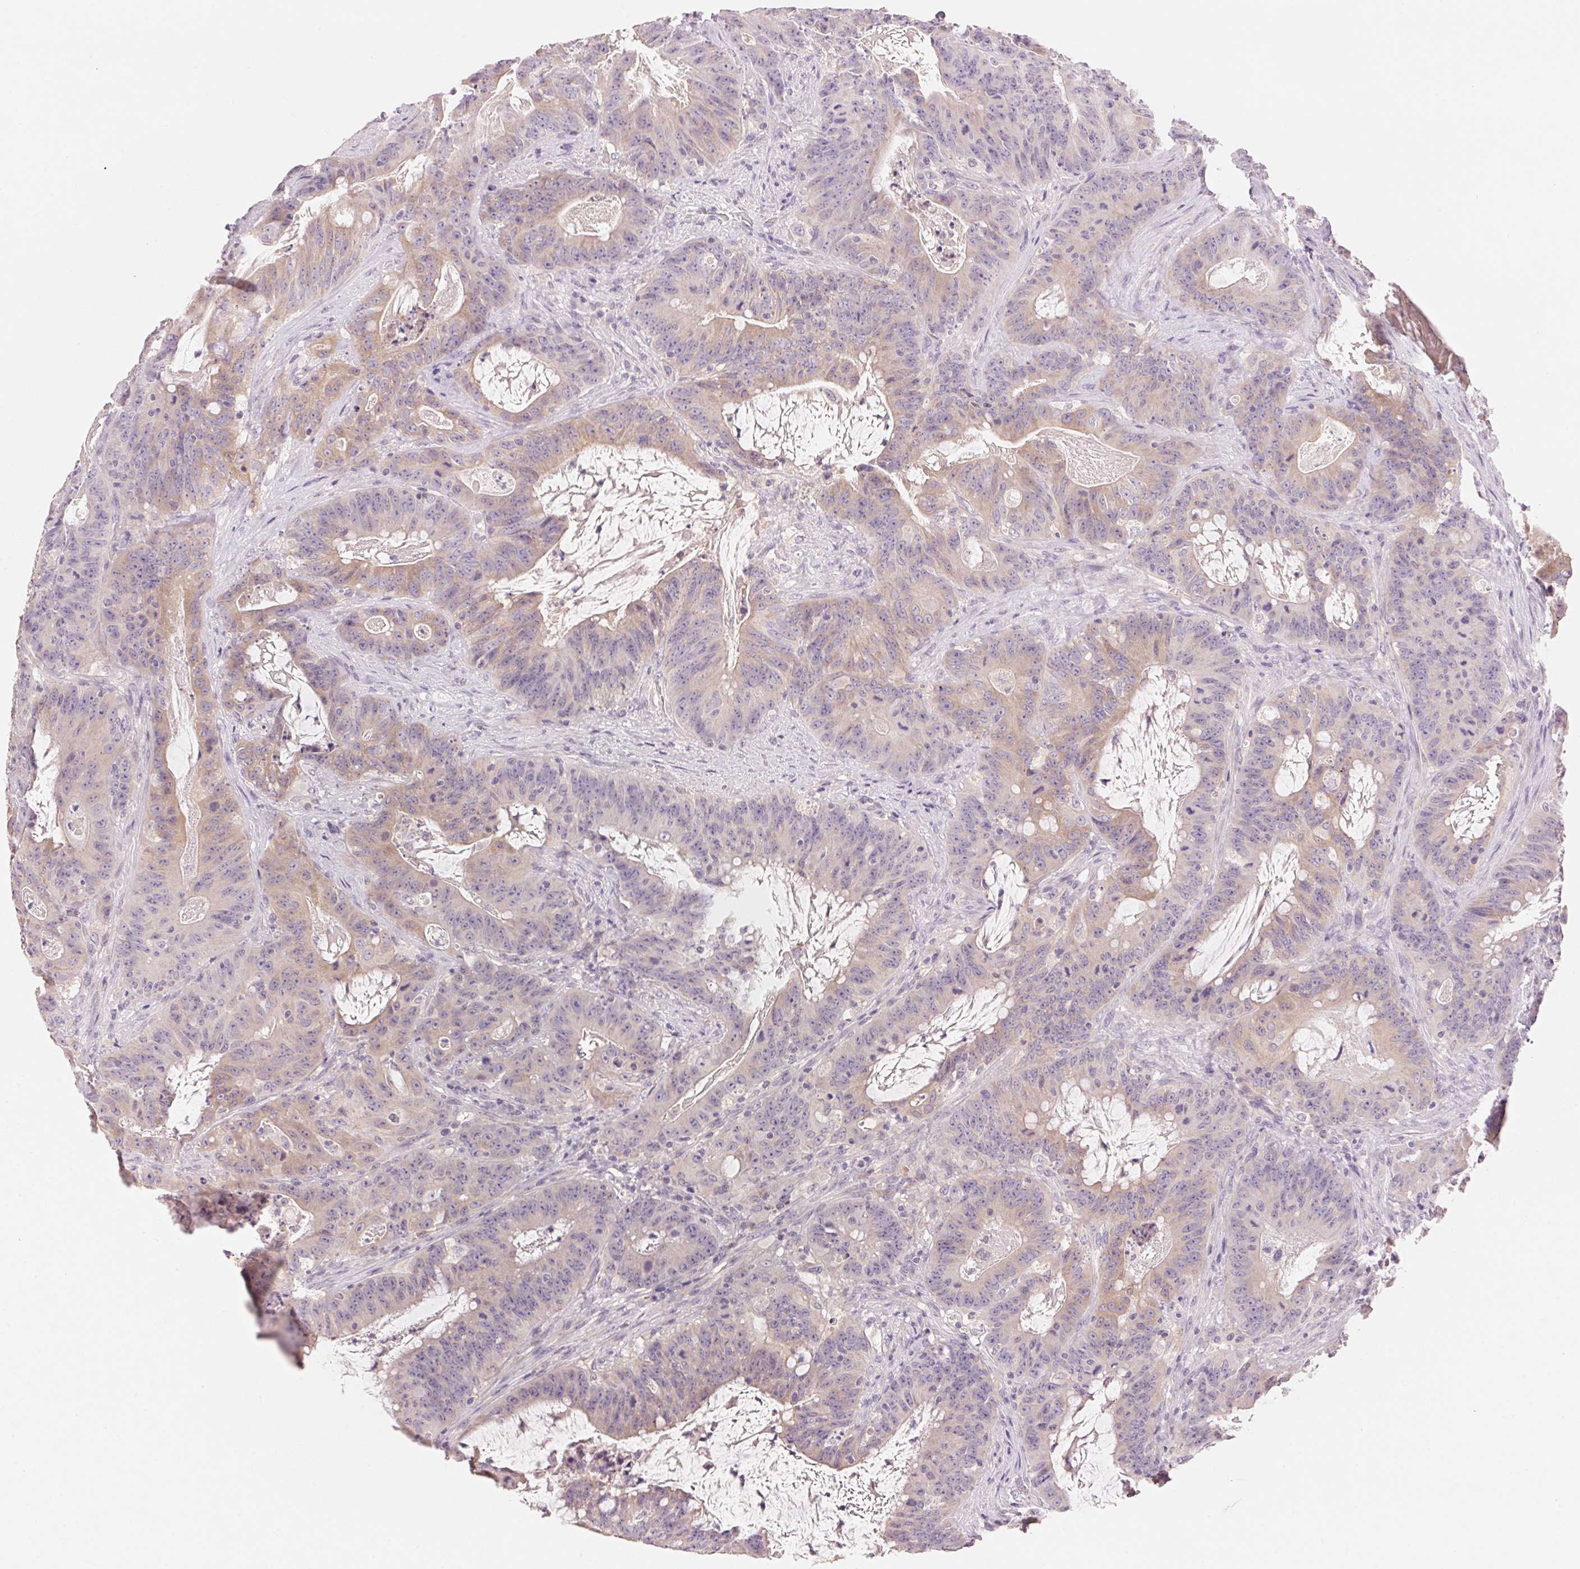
{"staining": {"intensity": "weak", "quantity": "25%-75%", "location": "cytoplasmic/membranous"}, "tissue": "colorectal cancer", "cell_type": "Tumor cells", "image_type": "cancer", "snomed": [{"axis": "morphology", "description": "Adenocarcinoma, NOS"}, {"axis": "topography", "description": "Colon"}], "caption": "Colorectal cancer (adenocarcinoma) tissue displays weak cytoplasmic/membranous positivity in about 25%-75% of tumor cells", "gene": "LYZL6", "patient": {"sex": "male", "age": 33}}